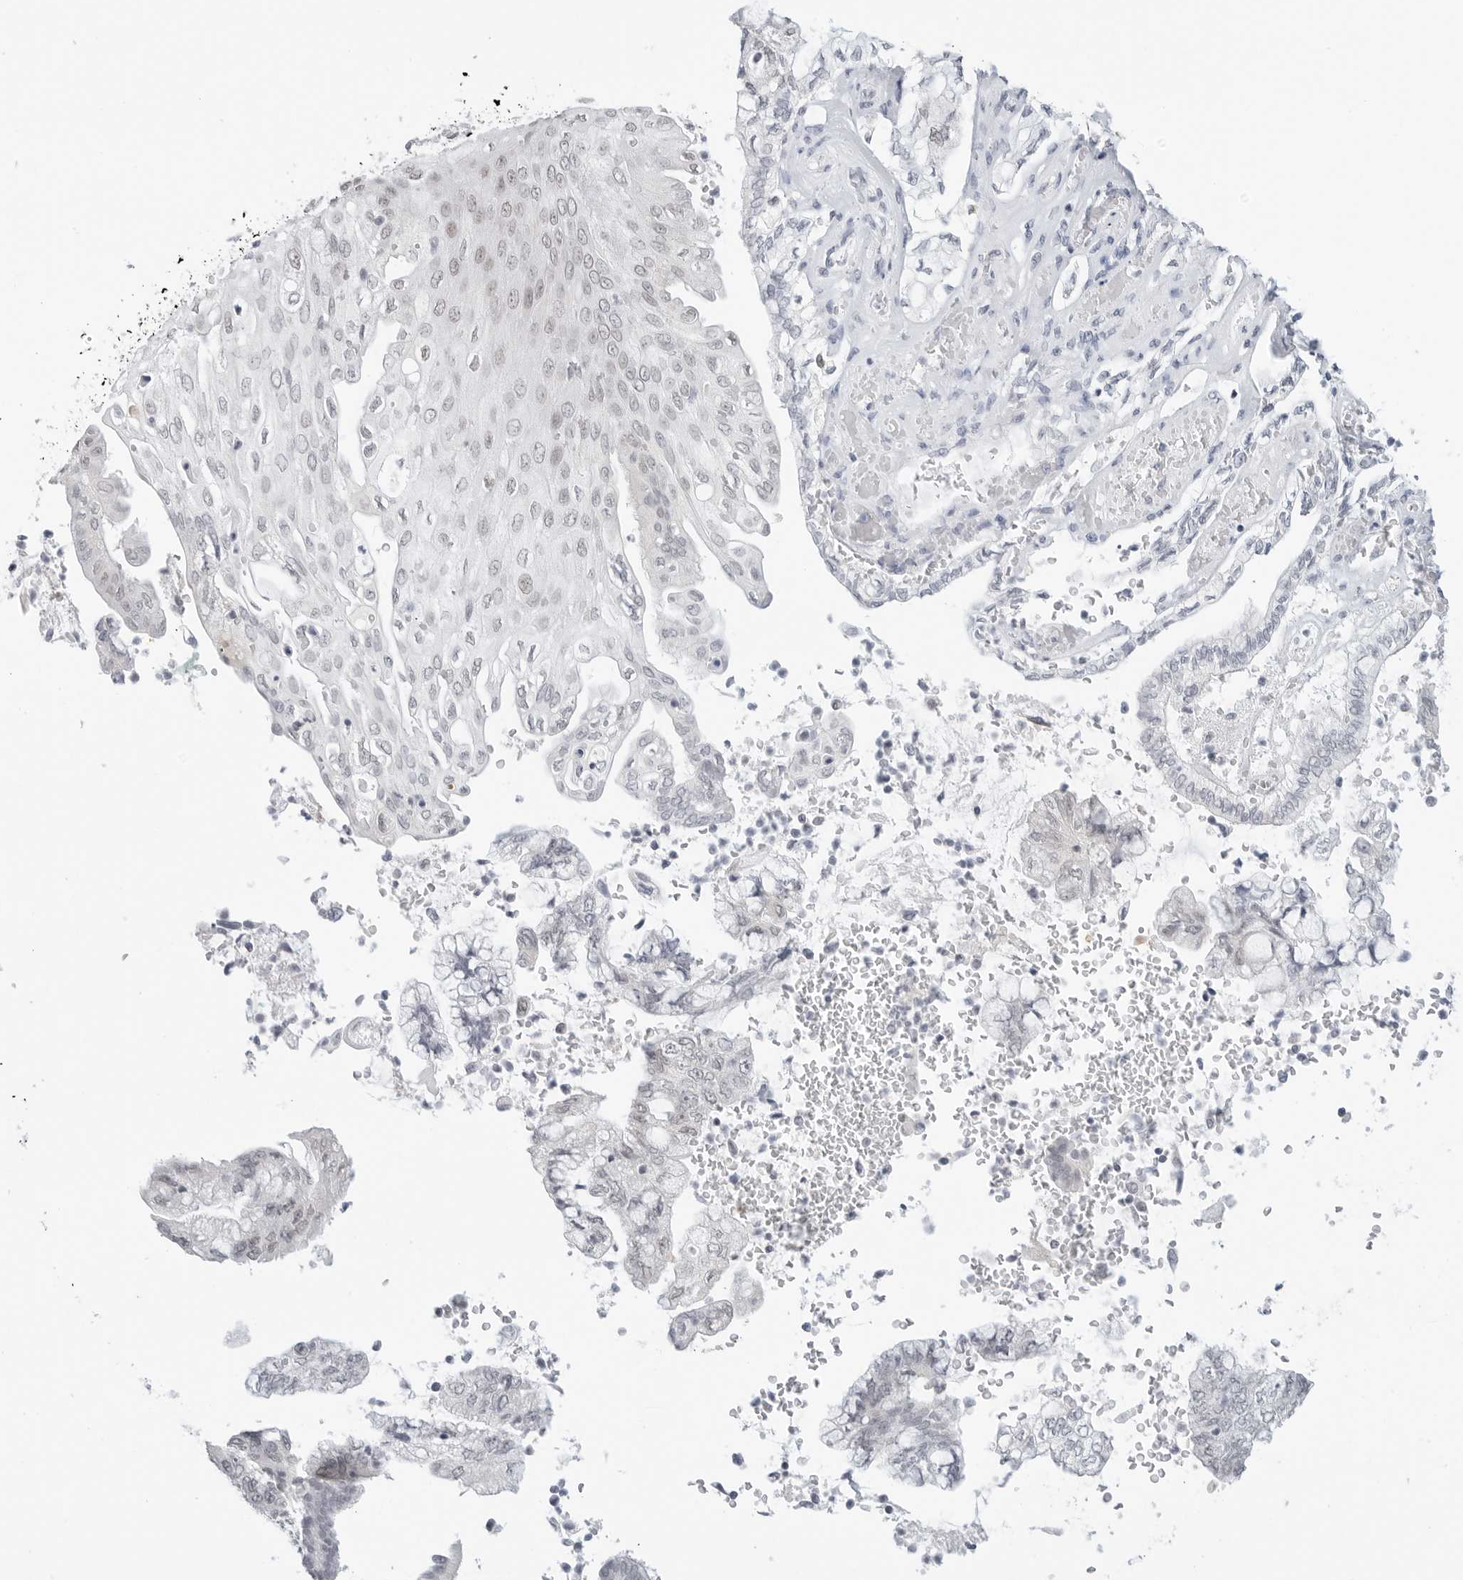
{"staining": {"intensity": "weak", "quantity": "<25%", "location": "nuclear"}, "tissue": "pancreatic cancer", "cell_type": "Tumor cells", "image_type": "cancer", "snomed": [{"axis": "morphology", "description": "Adenocarcinoma, NOS"}, {"axis": "topography", "description": "Pancreas"}], "caption": "High power microscopy histopathology image of an immunohistochemistry (IHC) histopathology image of pancreatic cancer, revealing no significant staining in tumor cells. (DAB IHC visualized using brightfield microscopy, high magnification).", "gene": "TSEN2", "patient": {"sex": "female", "age": 73}}